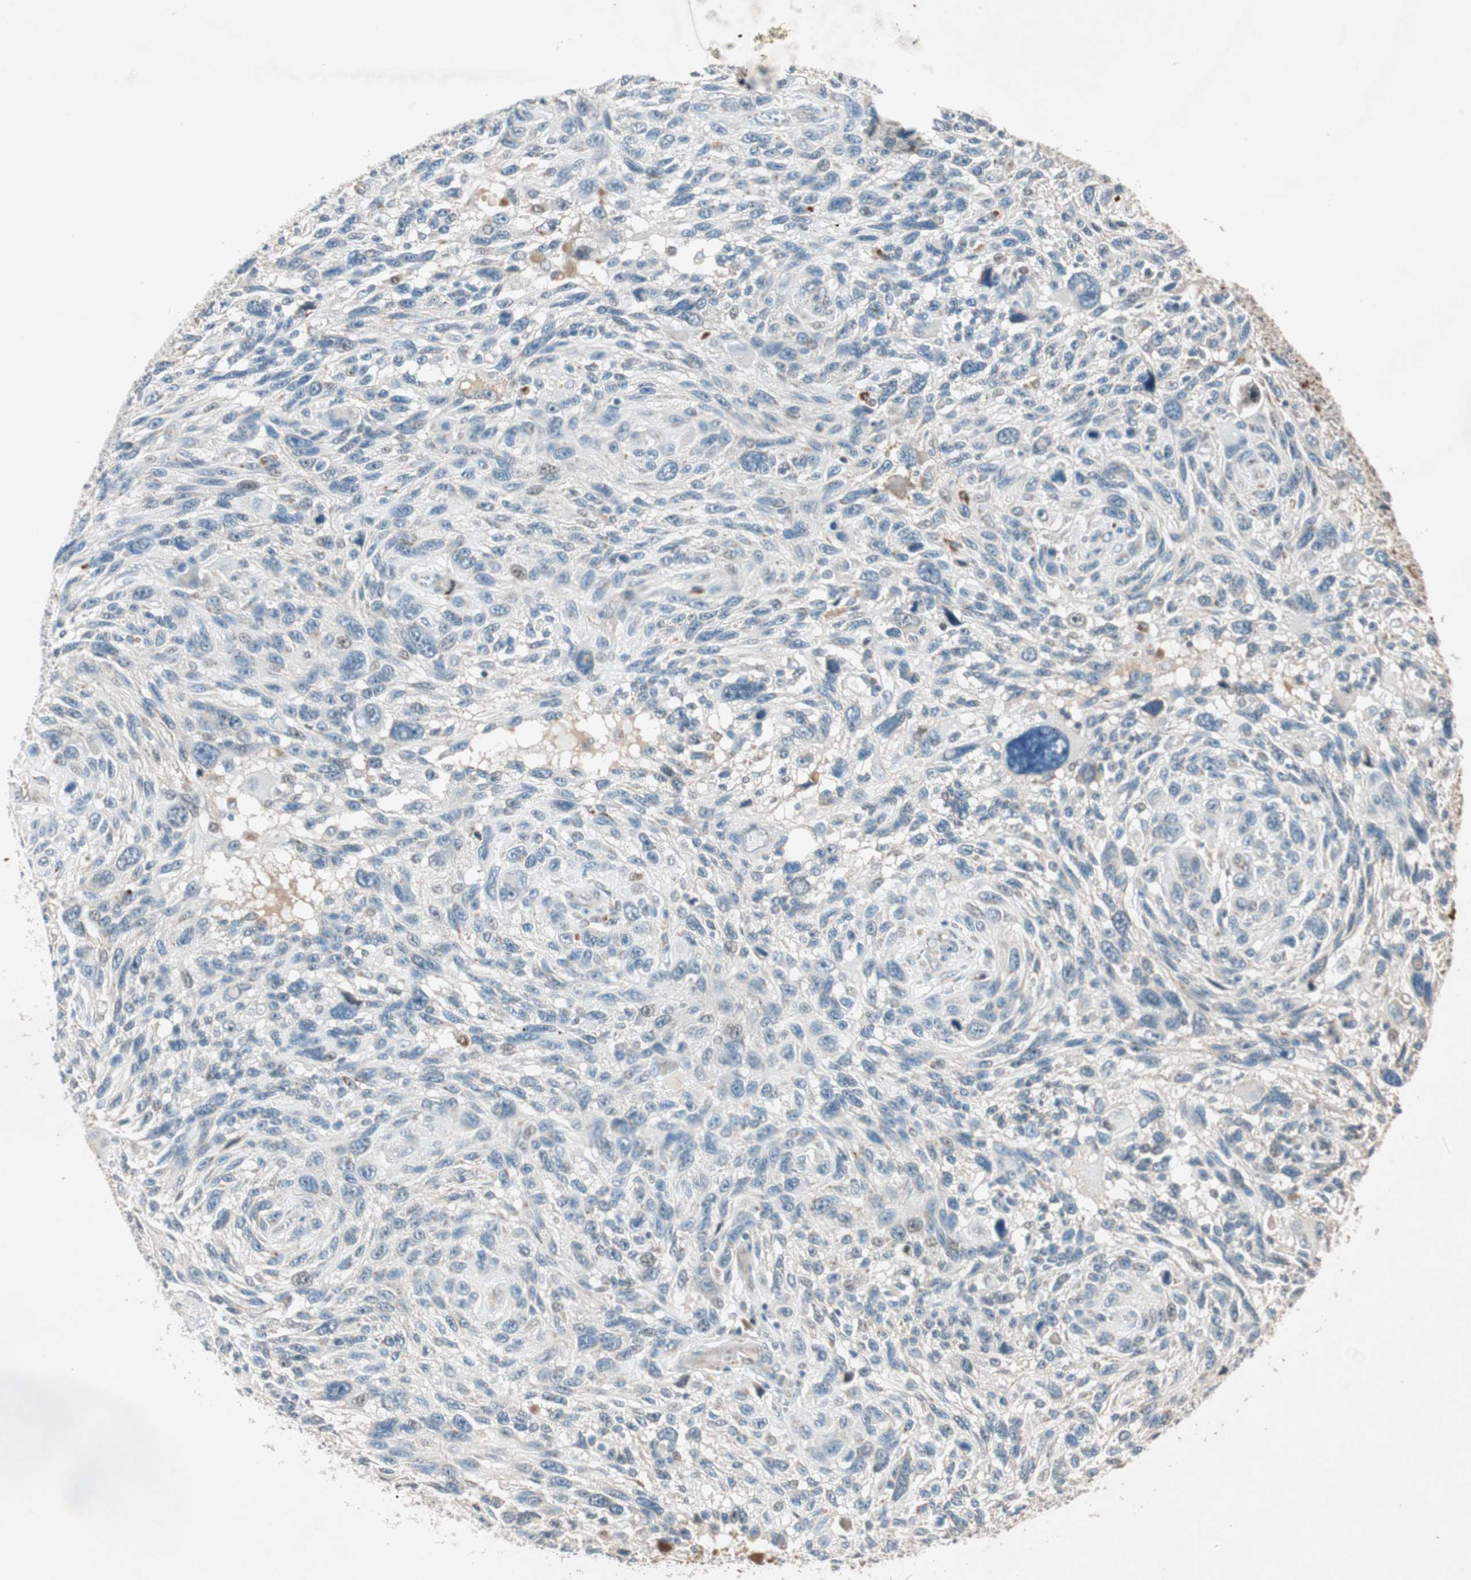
{"staining": {"intensity": "negative", "quantity": "none", "location": "none"}, "tissue": "melanoma", "cell_type": "Tumor cells", "image_type": "cancer", "snomed": [{"axis": "morphology", "description": "Malignant melanoma, NOS"}, {"axis": "topography", "description": "Skin"}], "caption": "The immunohistochemistry (IHC) micrograph has no significant staining in tumor cells of melanoma tissue.", "gene": "EPHA6", "patient": {"sex": "male", "age": 53}}